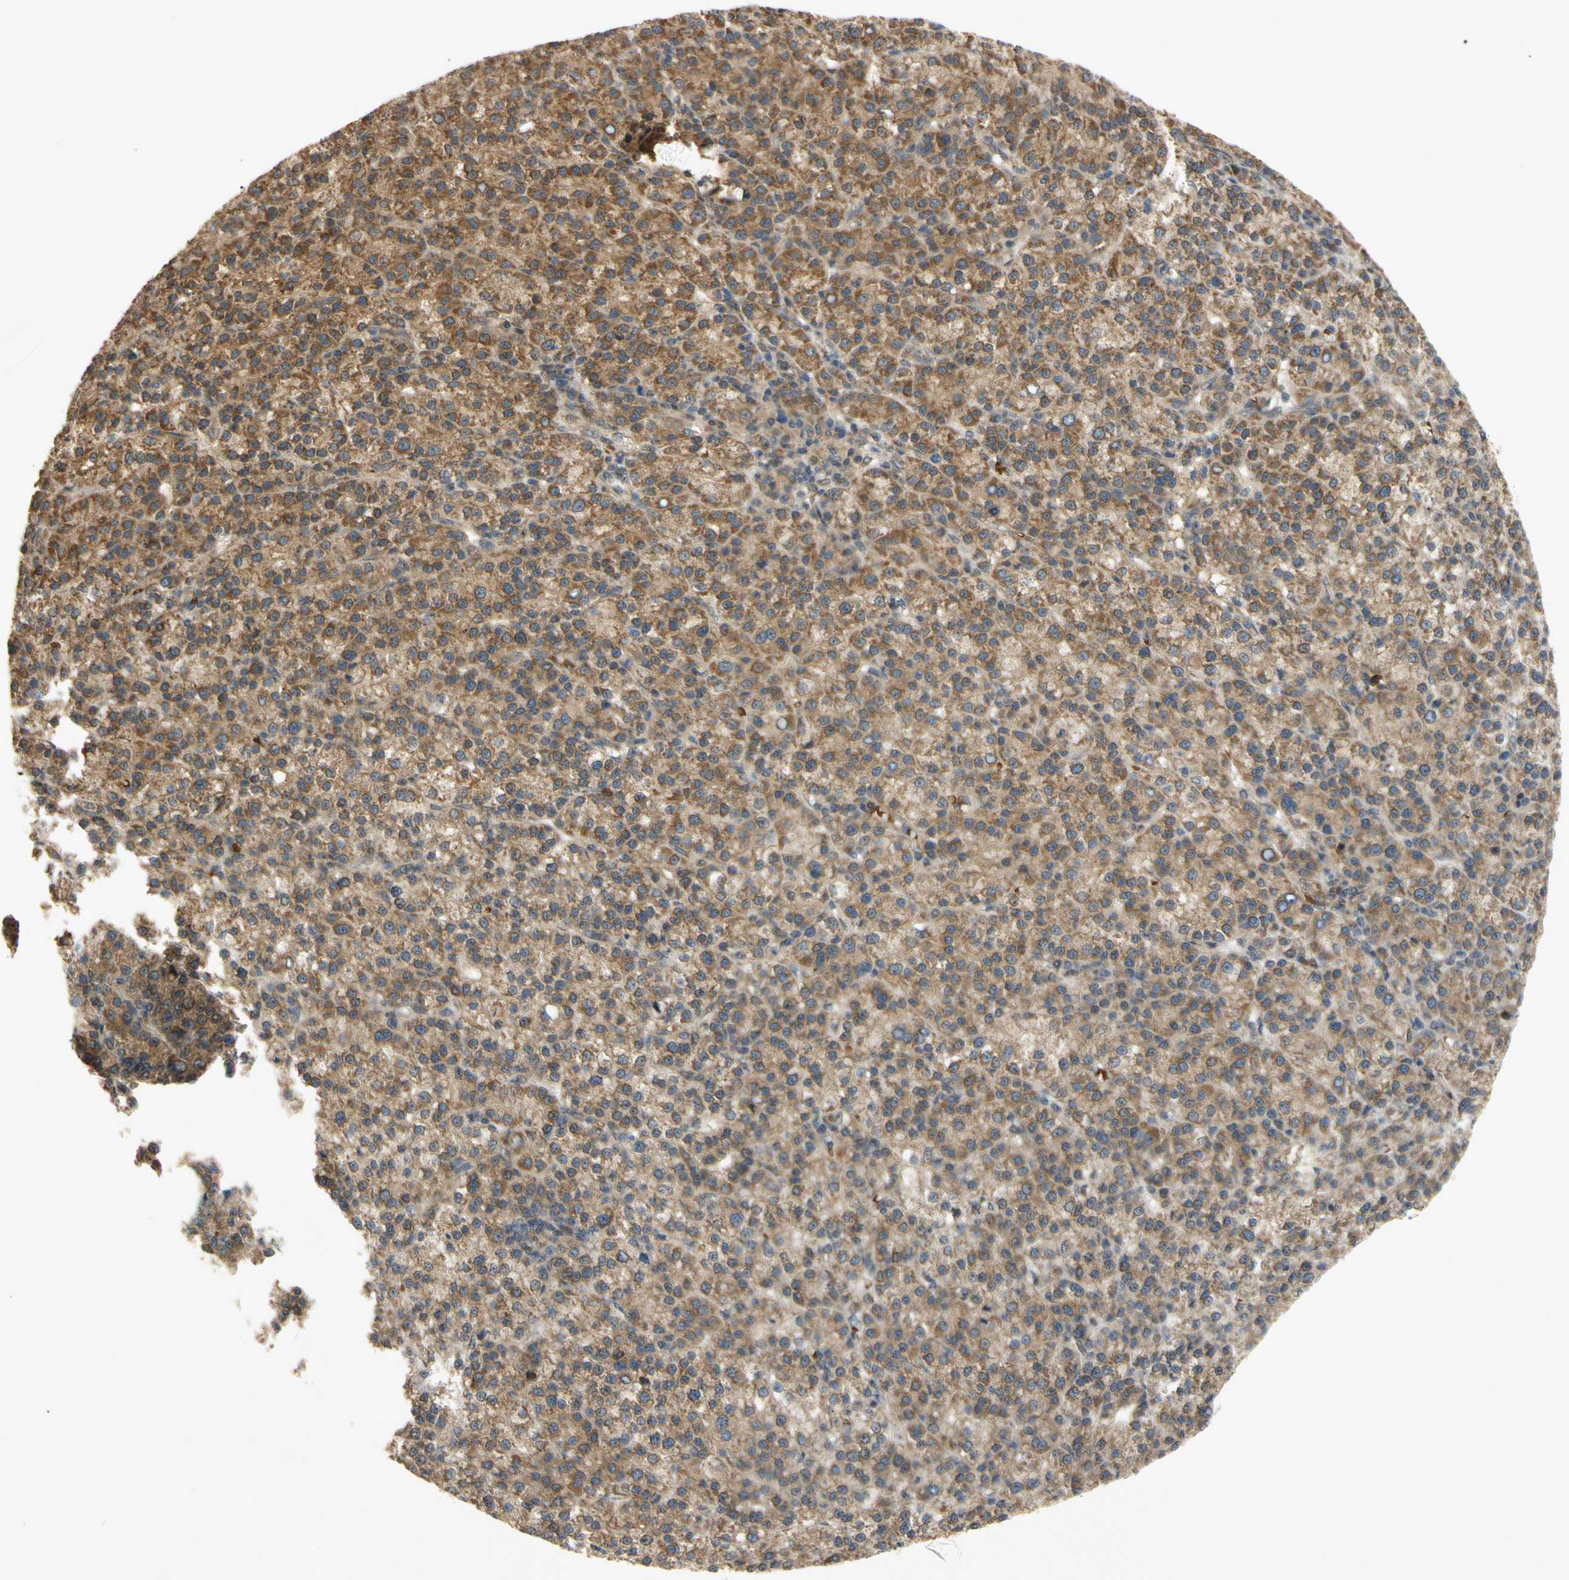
{"staining": {"intensity": "moderate", "quantity": ">75%", "location": "cytoplasmic/membranous"}, "tissue": "liver cancer", "cell_type": "Tumor cells", "image_type": "cancer", "snomed": [{"axis": "morphology", "description": "Carcinoma, Hepatocellular, NOS"}, {"axis": "topography", "description": "Liver"}], "caption": "There is medium levels of moderate cytoplasmic/membranous positivity in tumor cells of hepatocellular carcinoma (liver), as demonstrated by immunohistochemical staining (brown color).", "gene": "PKN1", "patient": {"sex": "female", "age": 58}}